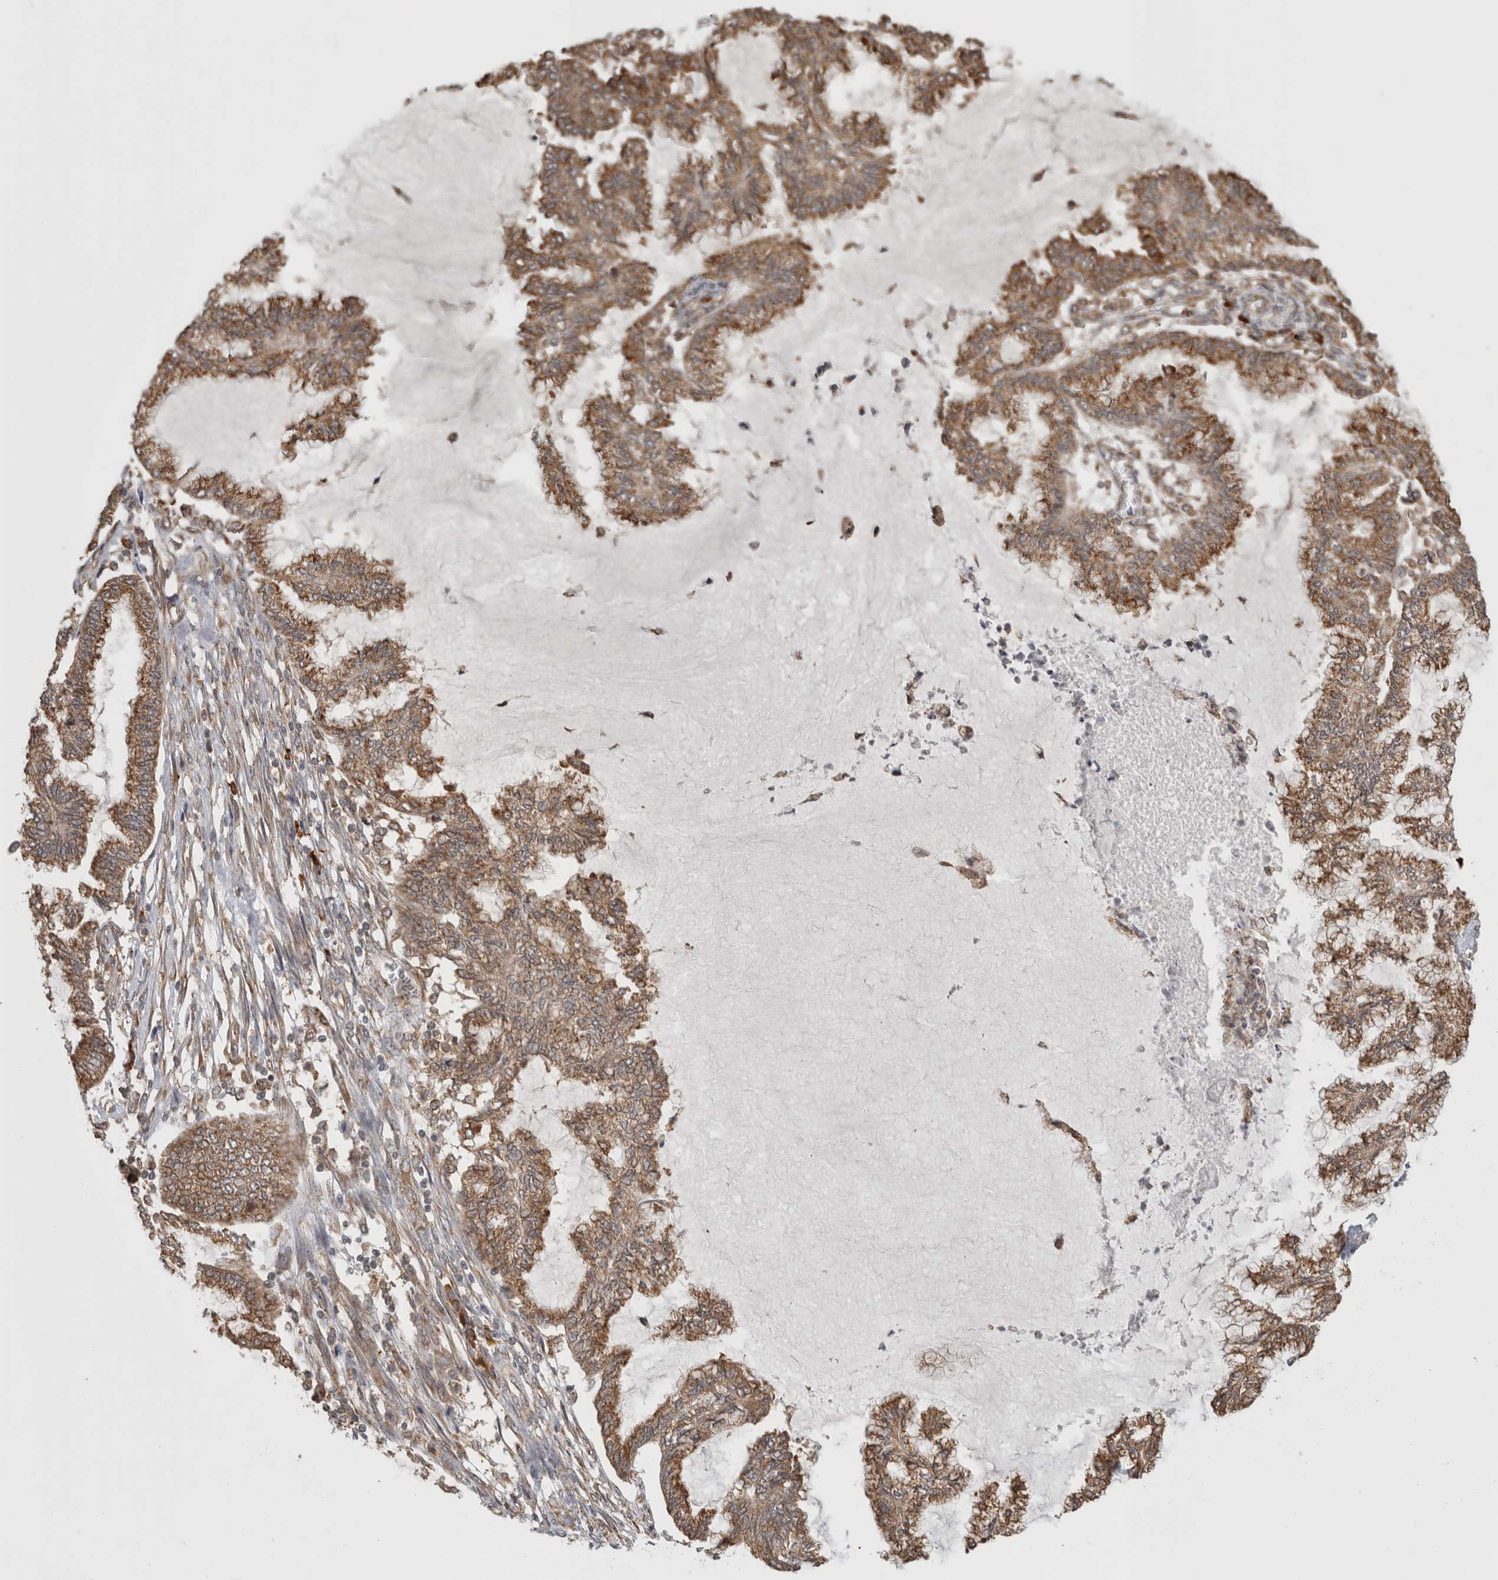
{"staining": {"intensity": "moderate", "quantity": ">75%", "location": "cytoplasmic/membranous"}, "tissue": "endometrial cancer", "cell_type": "Tumor cells", "image_type": "cancer", "snomed": [{"axis": "morphology", "description": "Adenocarcinoma, NOS"}, {"axis": "topography", "description": "Endometrium"}], "caption": "Immunohistochemistry (IHC) image of human endometrial adenocarcinoma stained for a protein (brown), which displays medium levels of moderate cytoplasmic/membranous expression in about >75% of tumor cells.", "gene": "MS4A7", "patient": {"sex": "female", "age": 86}}